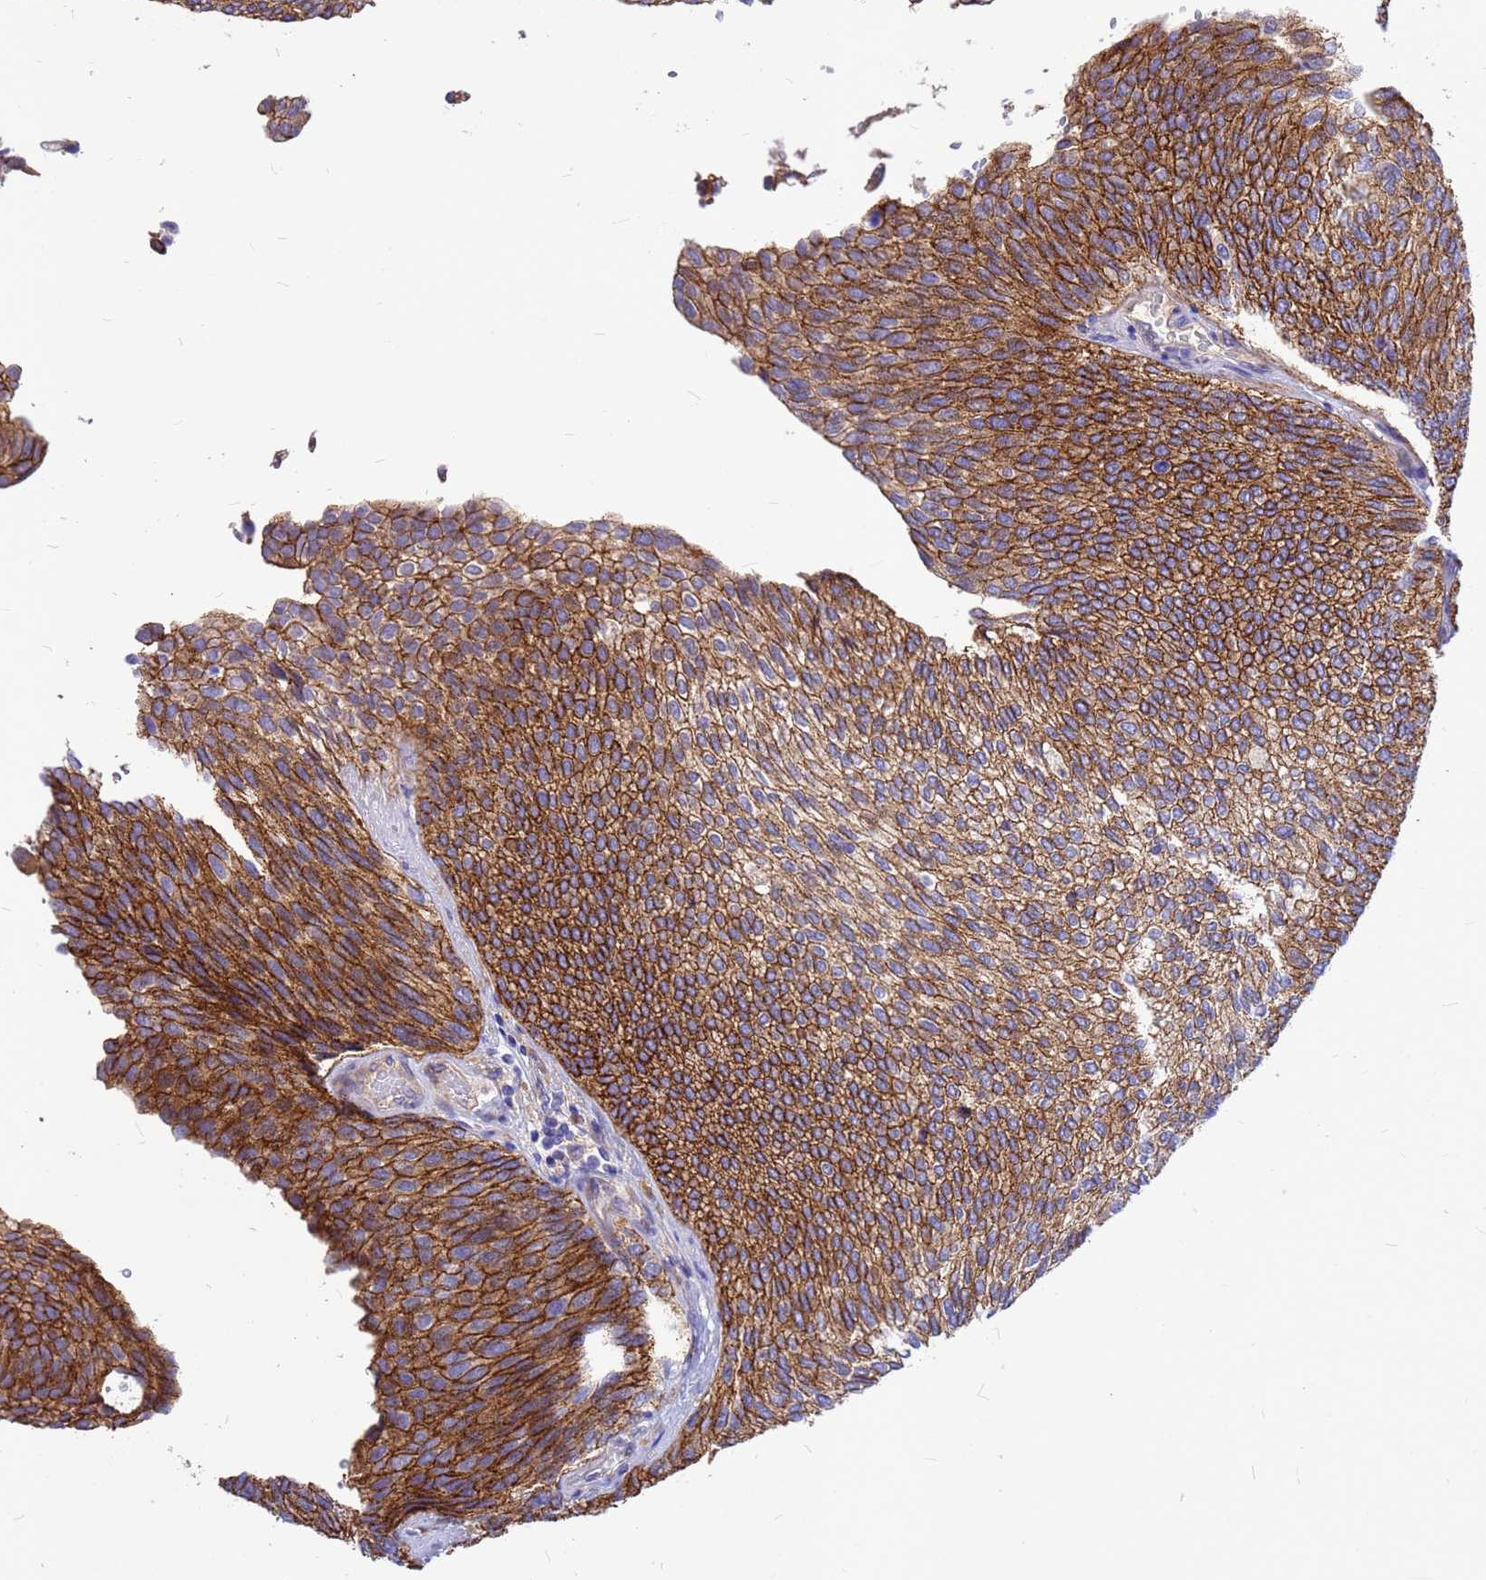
{"staining": {"intensity": "moderate", "quantity": ">75%", "location": "cytoplasmic/membranous"}, "tissue": "urothelial cancer", "cell_type": "Tumor cells", "image_type": "cancer", "snomed": [{"axis": "morphology", "description": "Urothelial carcinoma, Low grade"}, {"axis": "topography", "description": "Urinary bladder"}], "caption": "Human urothelial carcinoma (low-grade) stained with a protein marker shows moderate staining in tumor cells.", "gene": "FBXW5", "patient": {"sex": "female", "age": 79}}